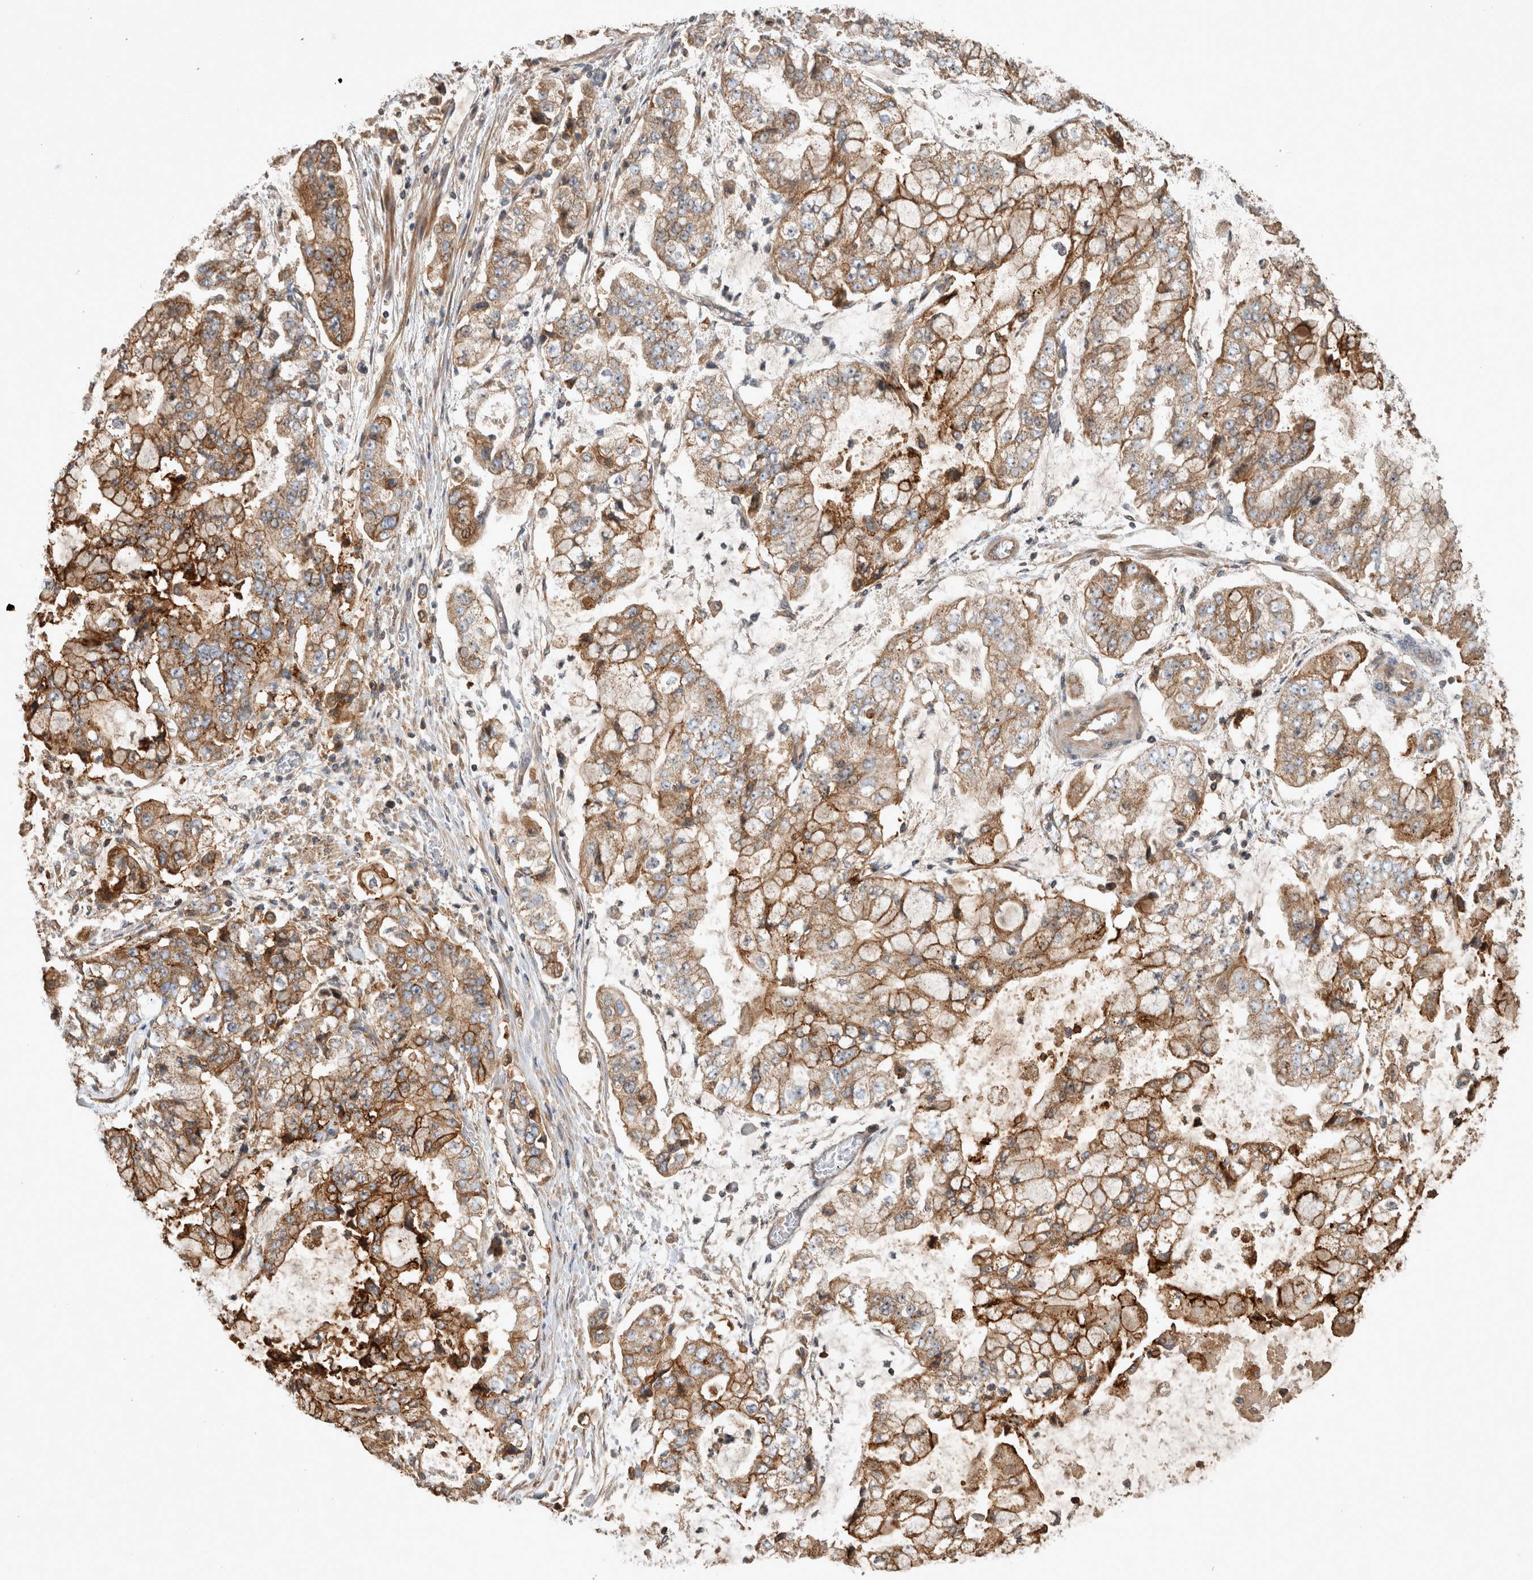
{"staining": {"intensity": "moderate", "quantity": ">75%", "location": "cytoplasmic/membranous"}, "tissue": "stomach cancer", "cell_type": "Tumor cells", "image_type": "cancer", "snomed": [{"axis": "morphology", "description": "Adenocarcinoma, NOS"}, {"axis": "topography", "description": "Stomach"}], "caption": "There is medium levels of moderate cytoplasmic/membranous staining in tumor cells of stomach cancer, as demonstrated by immunohistochemical staining (brown color).", "gene": "SERAC1", "patient": {"sex": "male", "age": 76}}